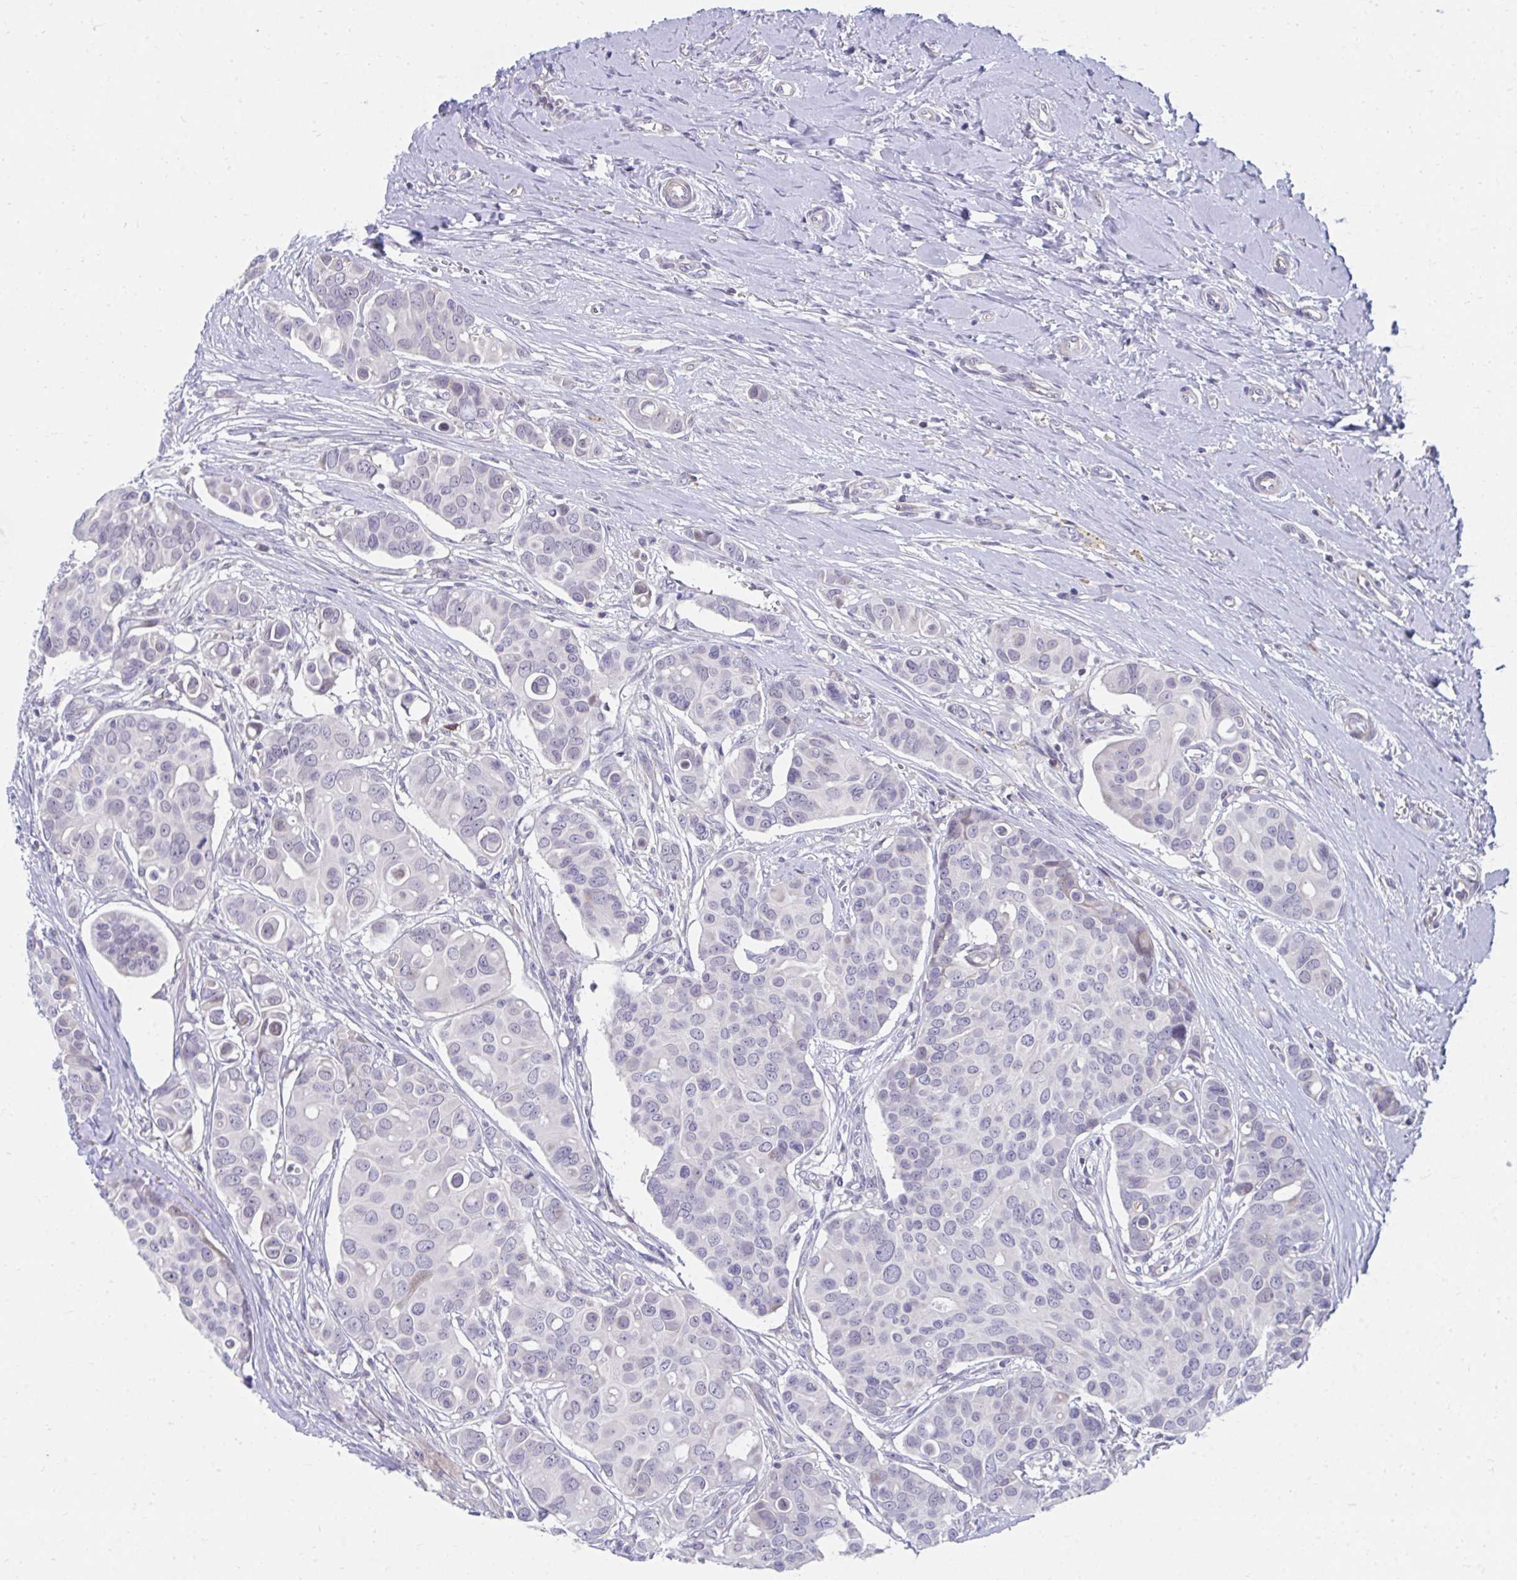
{"staining": {"intensity": "negative", "quantity": "none", "location": "none"}, "tissue": "breast cancer", "cell_type": "Tumor cells", "image_type": "cancer", "snomed": [{"axis": "morphology", "description": "Normal tissue, NOS"}, {"axis": "morphology", "description": "Duct carcinoma"}, {"axis": "topography", "description": "Skin"}, {"axis": "topography", "description": "Breast"}], "caption": "Immunohistochemistry (IHC) image of neoplastic tissue: human breast intraductal carcinoma stained with DAB displays no significant protein positivity in tumor cells.", "gene": "SLAMF7", "patient": {"sex": "female", "age": 54}}